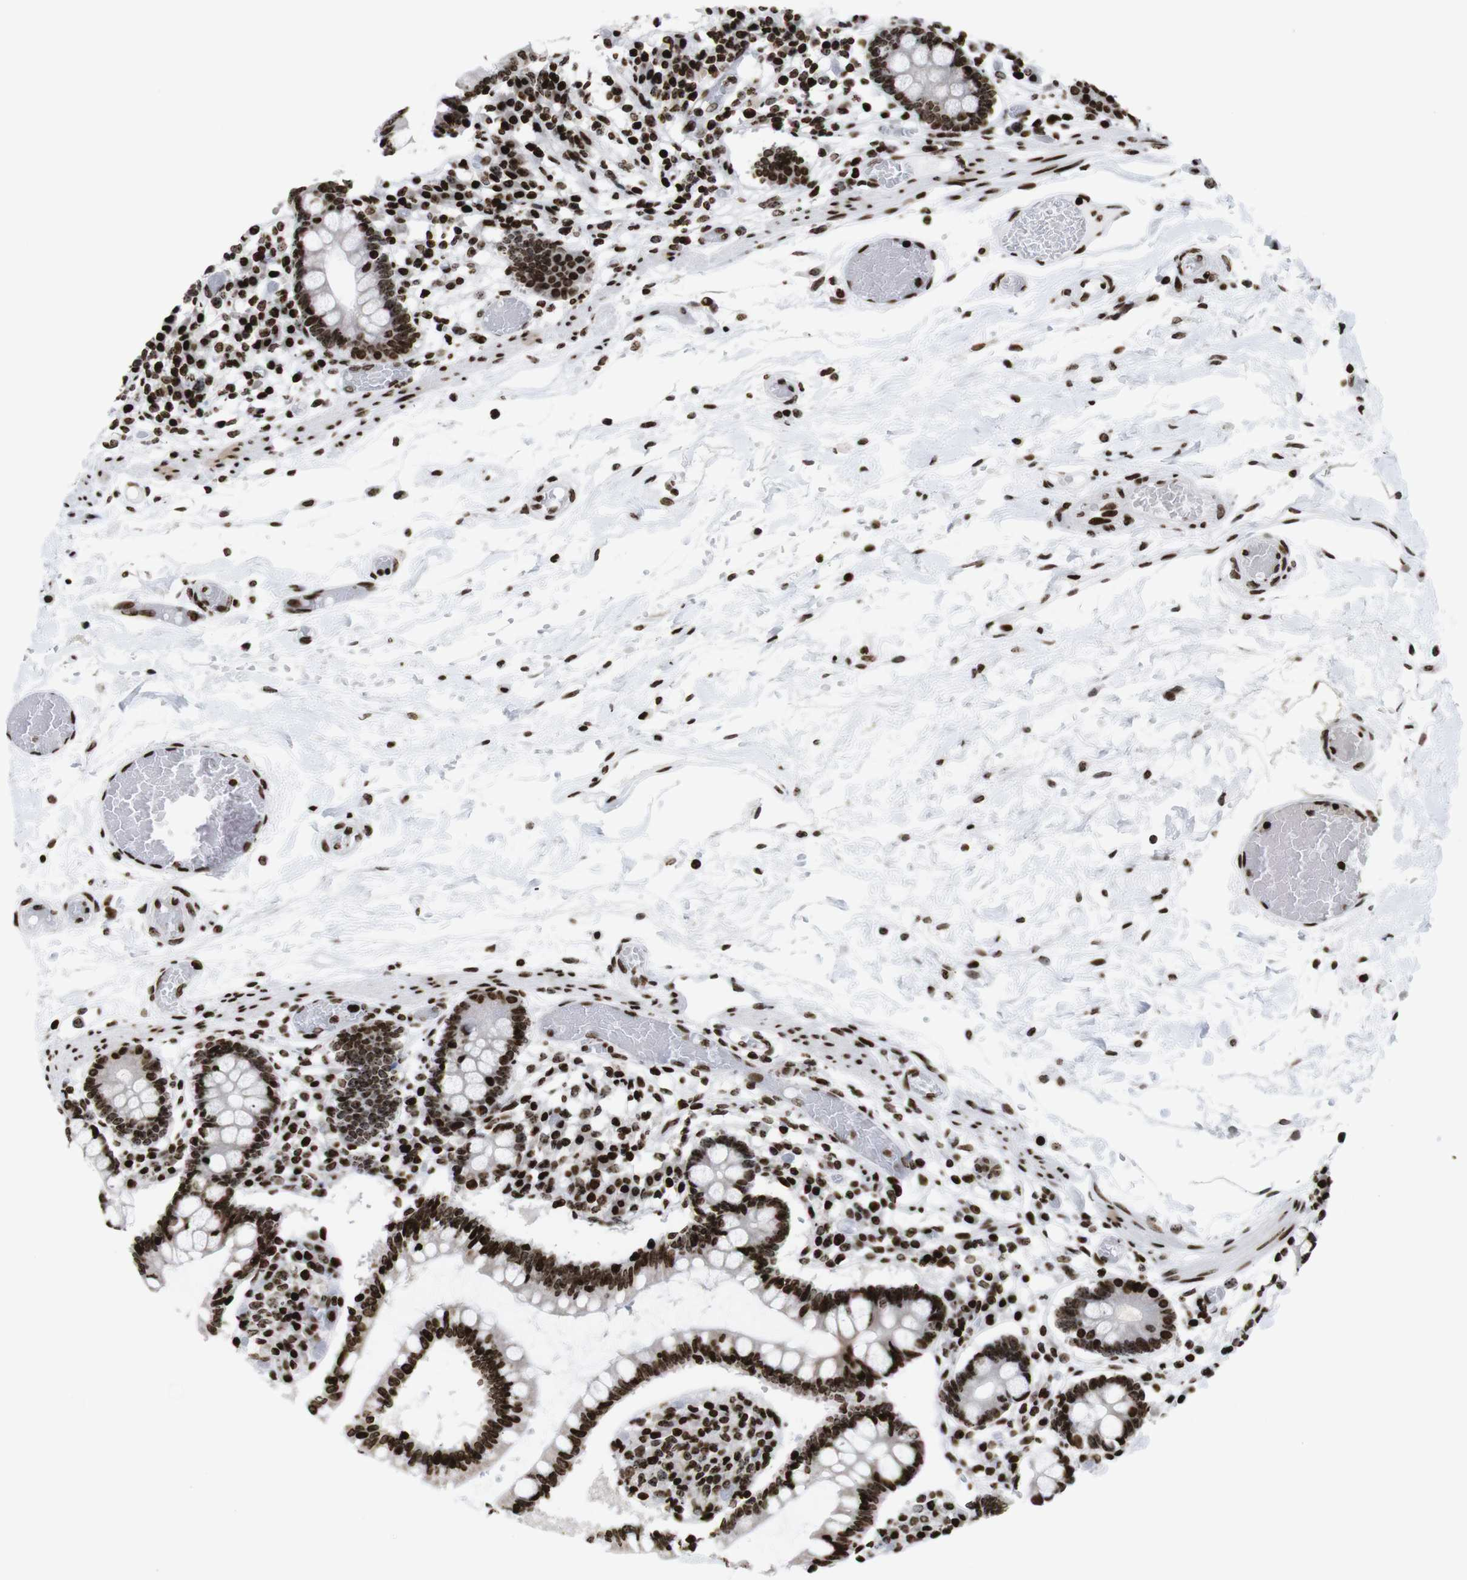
{"staining": {"intensity": "strong", "quantity": ">75%", "location": "nuclear"}, "tissue": "small intestine", "cell_type": "Glandular cells", "image_type": "normal", "snomed": [{"axis": "morphology", "description": "Normal tissue, NOS"}, {"axis": "topography", "description": "Small intestine"}], "caption": "A brown stain shows strong nuclear staining of a protein in glandular cells of unremarkable human small intestine. Immunohistochemistry stains the protein in brown and the nuclei are stained blue.", "gene": "H1", "patient": {"sex": "female", "age": 61}}